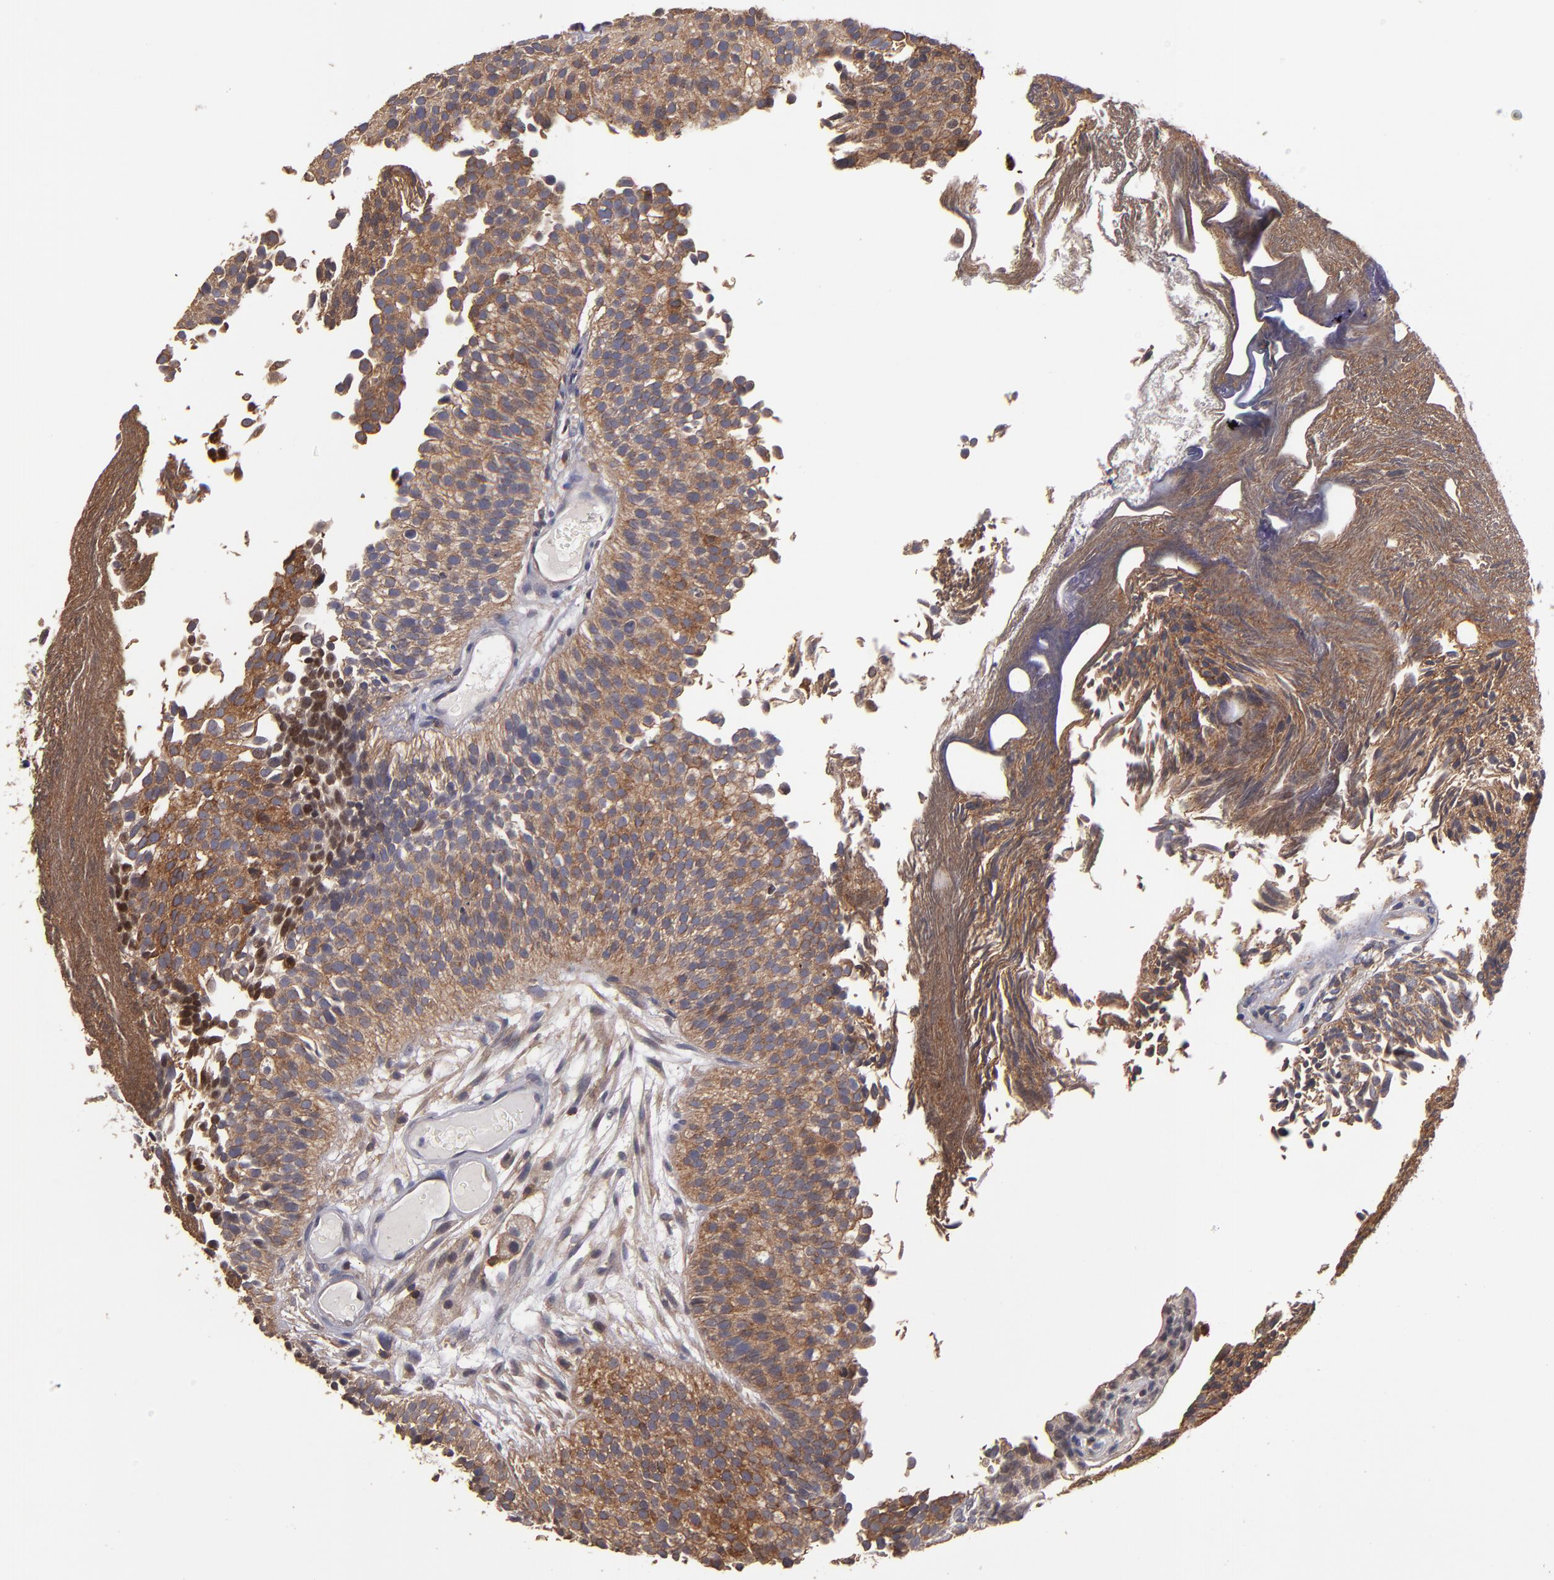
{"staining": {"intensity": "strong", "quantity": ">75%", "location": "cytoplasmic/membranous"}, "tissue": "urothelial cancer", "cell_type": "Tumor cells", "image_type": "cancer", "snomed": [{"axis": "morphology", "description": "Urothelial carcinoma, Low grade"}, {"axis": "topography", "description": "Urinary bladder"}], "caption": "Strong cytoplasmic/membranous protein positivity is seen in about >75% of tumor cells in urothelial carcinoma (low-grade). The staining was performed using DAB (3,3'-diaminobenzidine), with brown indicating positive protein expression. Nuclei are stained blue with hematoxylin.", "gene": "NF2", "patient": {"sex": "male", "age": 84}}